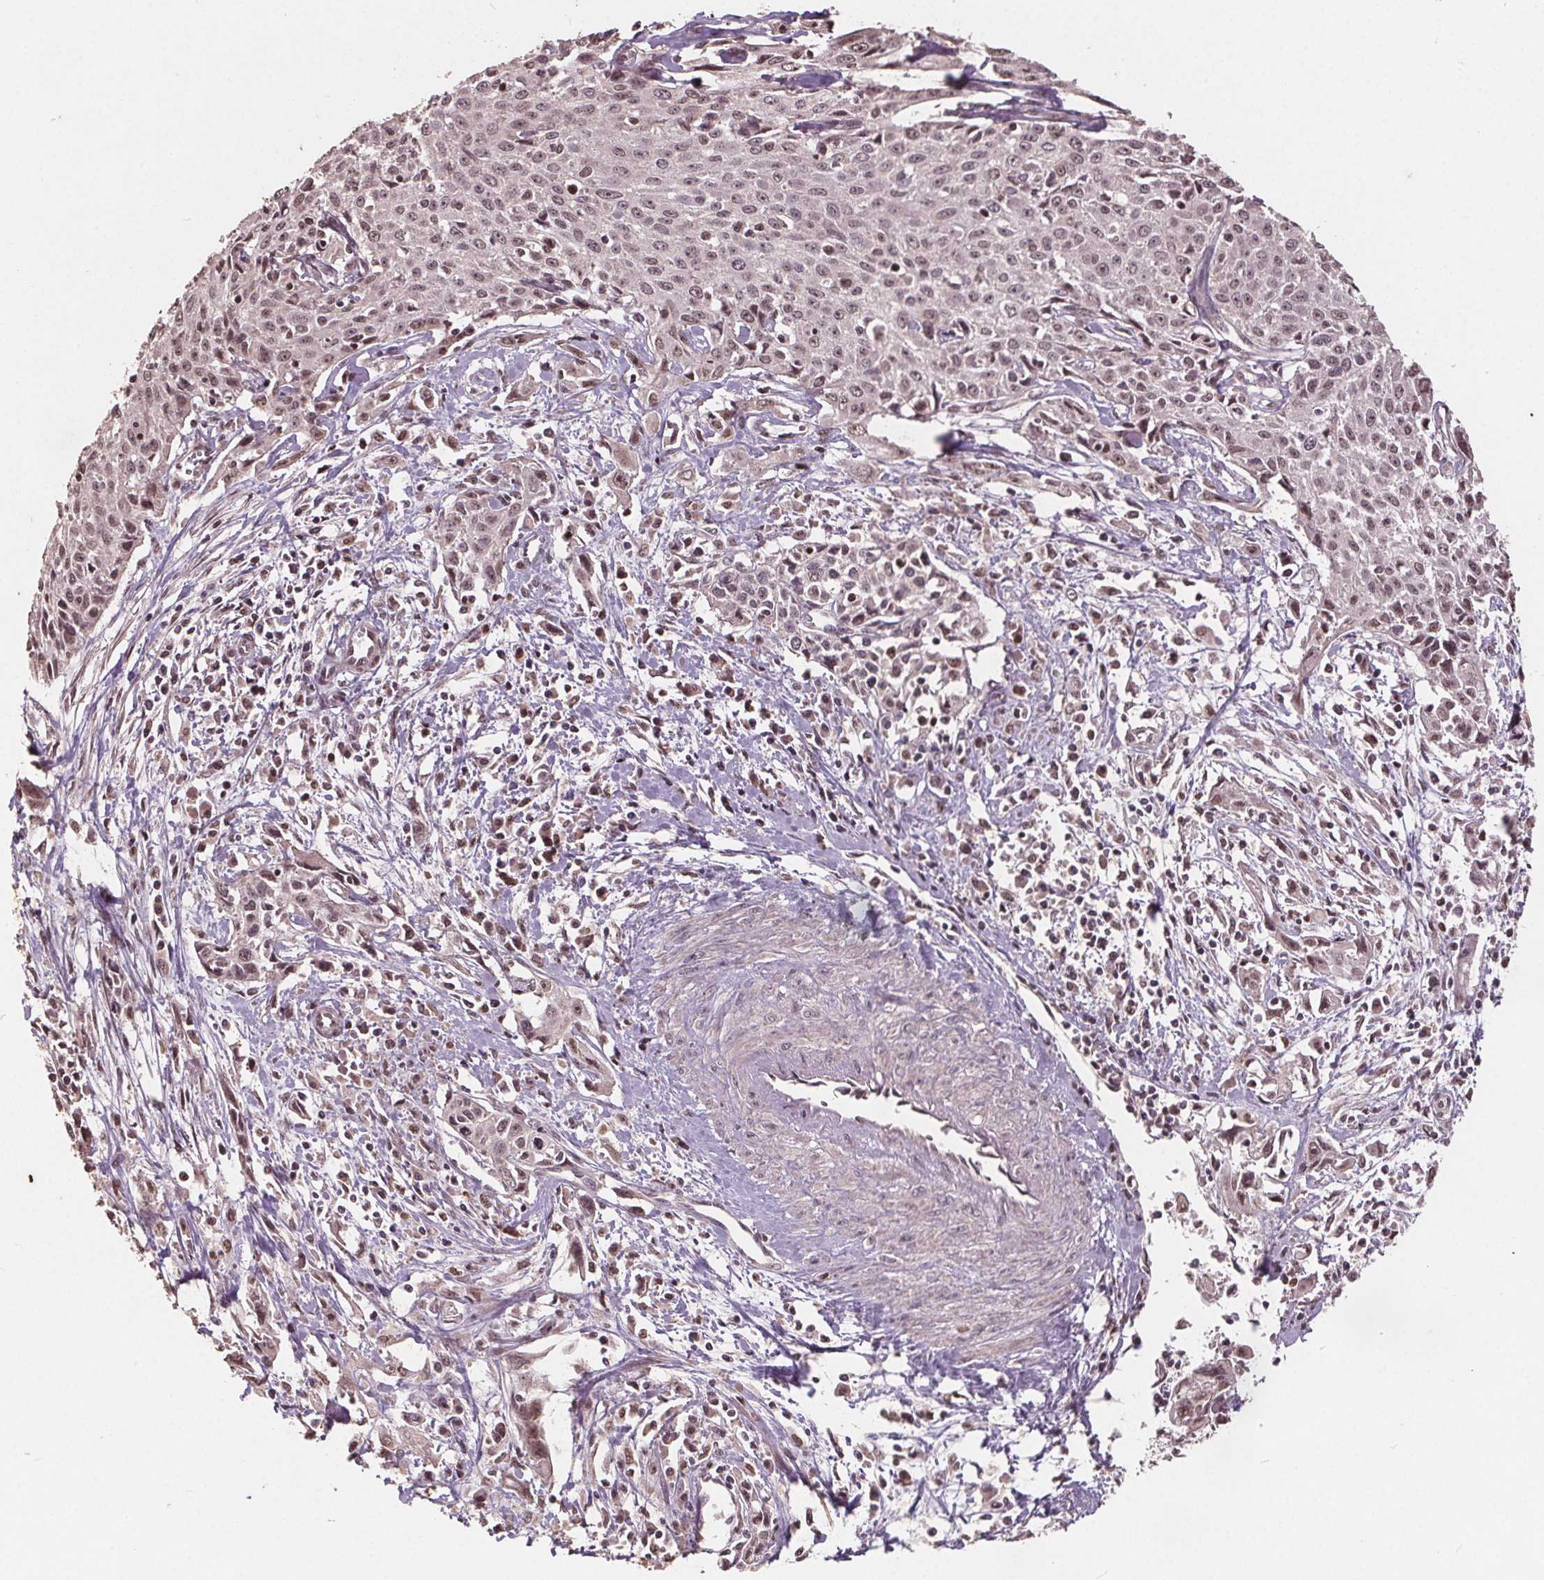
{"staining": {"intensity": "weak", "quantity": ">75%", "location": "nuclear"}, "tissue": "cervical cancer", "cell_type": "Tumor cells", "image_type": "cancer", "snomed": [{"axis": "morphology", "description": "Squamous cell carcinoma, NOS"}, {"axis": "topography", "description": "Cervix"}], "caption": "This photomicrograph displays IHC staining of human cervical cancer (squamous cell carcinoma), with low weak nuclear positivity in approximately >75% of tumor cells.", "gene": "DNMT3B", "patient": {"sex": "female", "age": 38}}